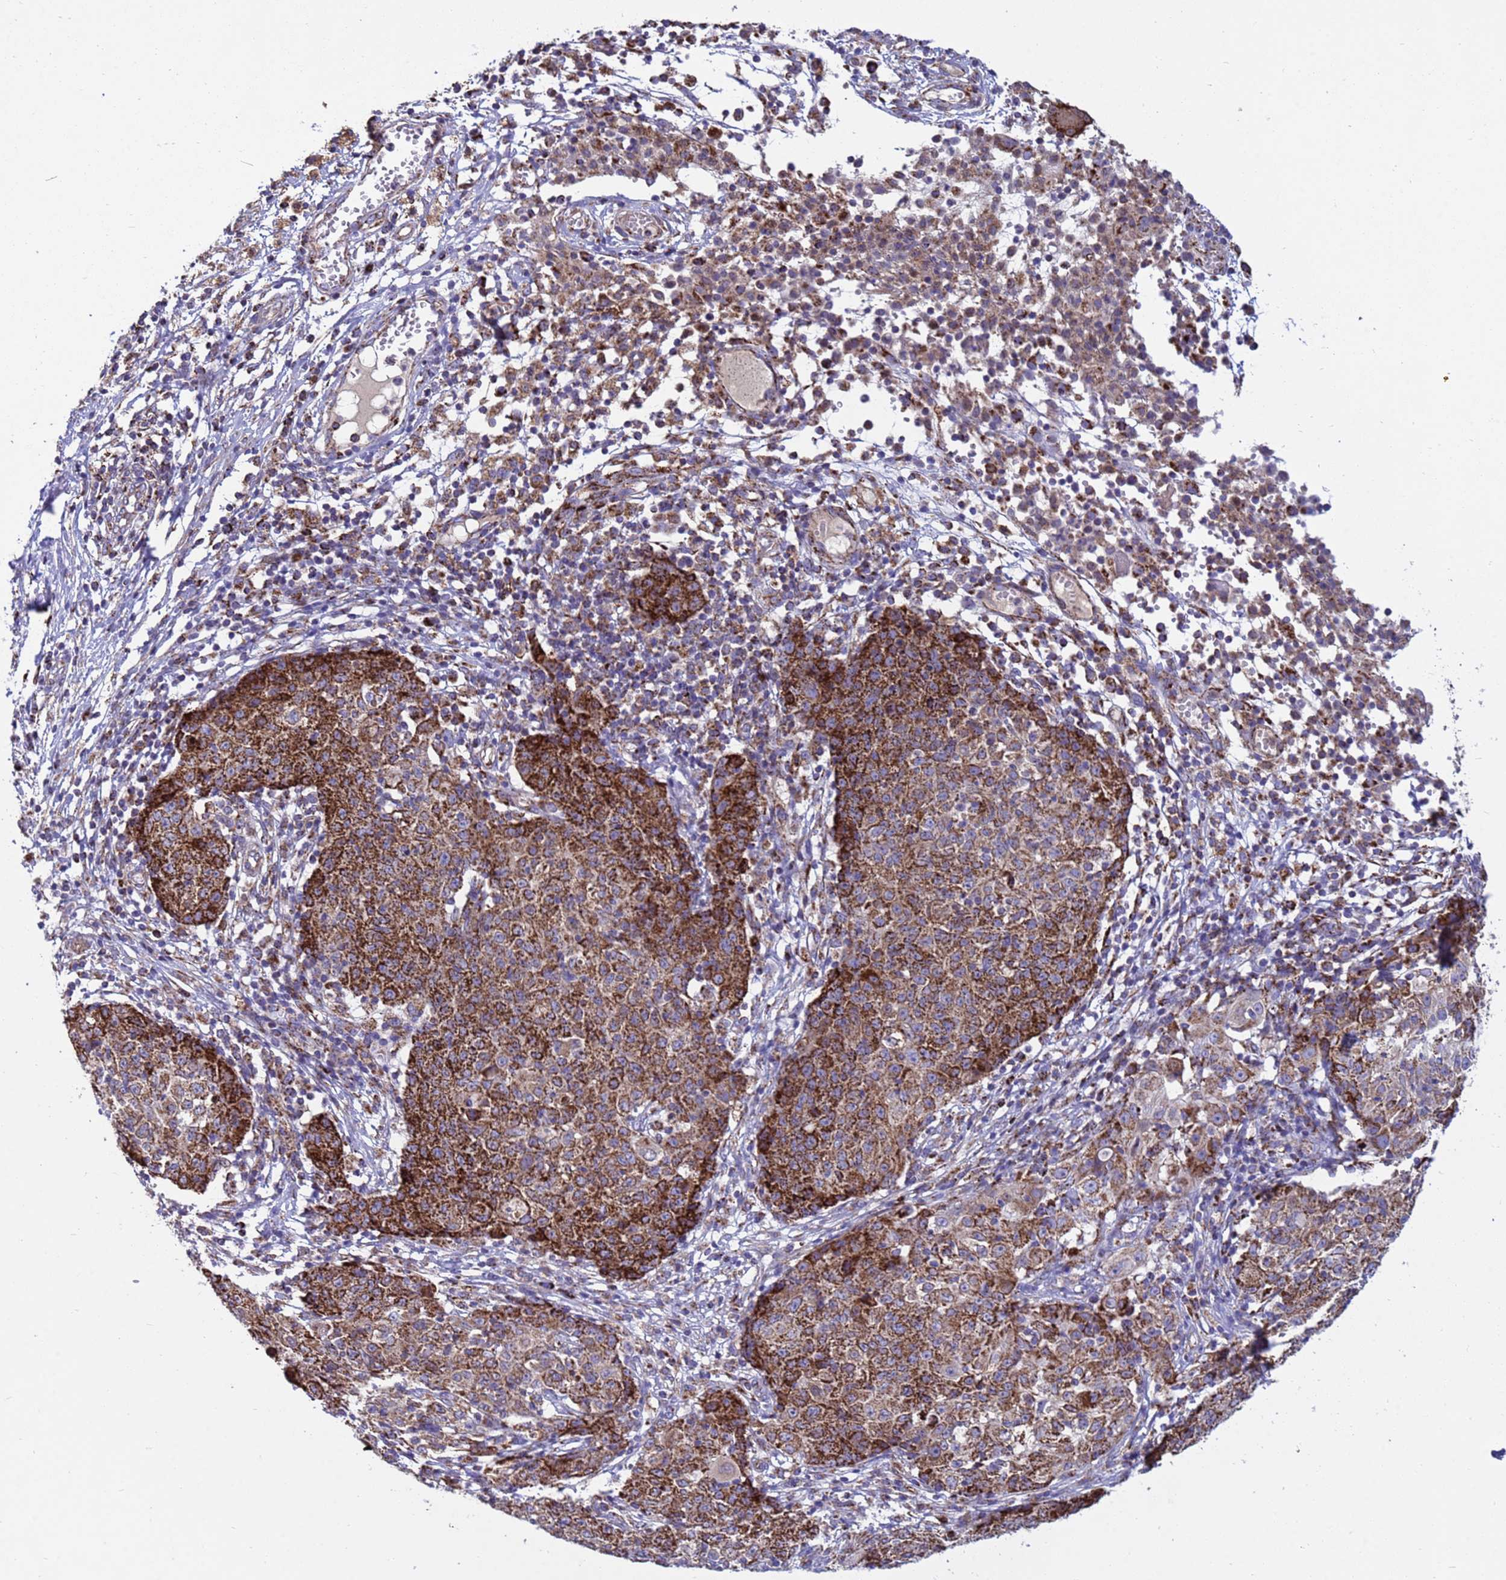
{"staining": {"intensity": "strong", "quantity": ">75%", "location": "cytoplasmic/membranous"}, "tissue": "ovarian cancer", "cell_type": "Tumor cells", "image_type": "cancer", "snomed": [{"axis": "morphology", "description": "Carcinoma, endometroid"}, {"axis": "topography", "description": "Ovary"}], "caption": "Tumor cells demonstrate strong cytoplasmic/membranous staining in approximately >75% of cells in ovarian cancer. The staining is performed using DAB brown chromogen to label protein expression. The nuclei are counter-stained blue using hematoxylin.", "gene": "TUBGCP3", "patient": {"sex": "female", "age": 42}}